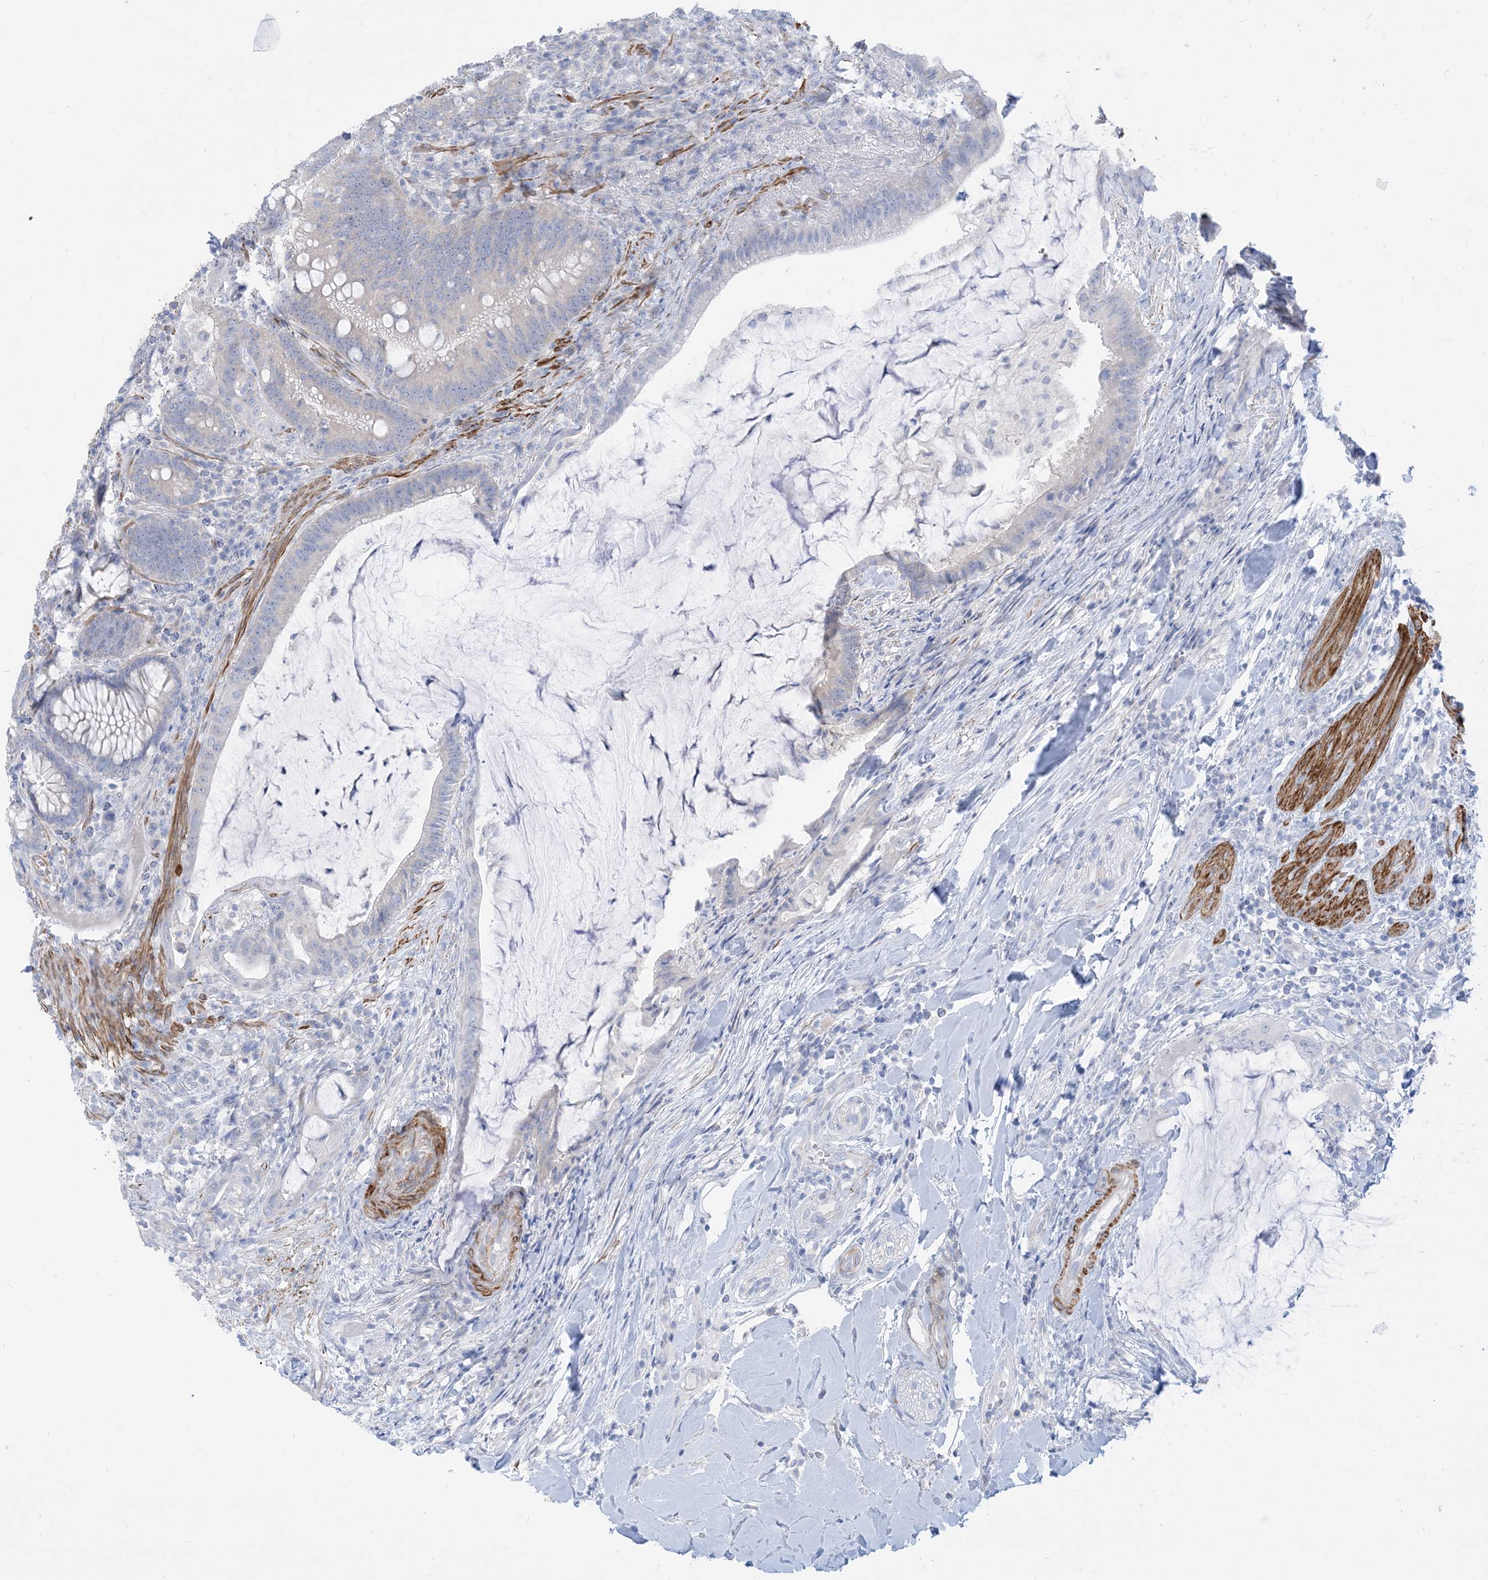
{"staining": {"intensity": "negative", "quantity": "none", "location": "none"}, "tissue": "colorectal cancer", "cell_type": "Tumor cells", "image_type": "cancer", "snomed": [{"axis": "morphology", "description": "Adenocarcinoma, NOS"}, {"axis": "topography", "description": "Colon"}], "caption": "A photomicrograph of human colorectal adenocarcinoma is negative for staining in tumor cells.", "gene": "MARS2", "patient": {"sex": "female", "age": 66}}